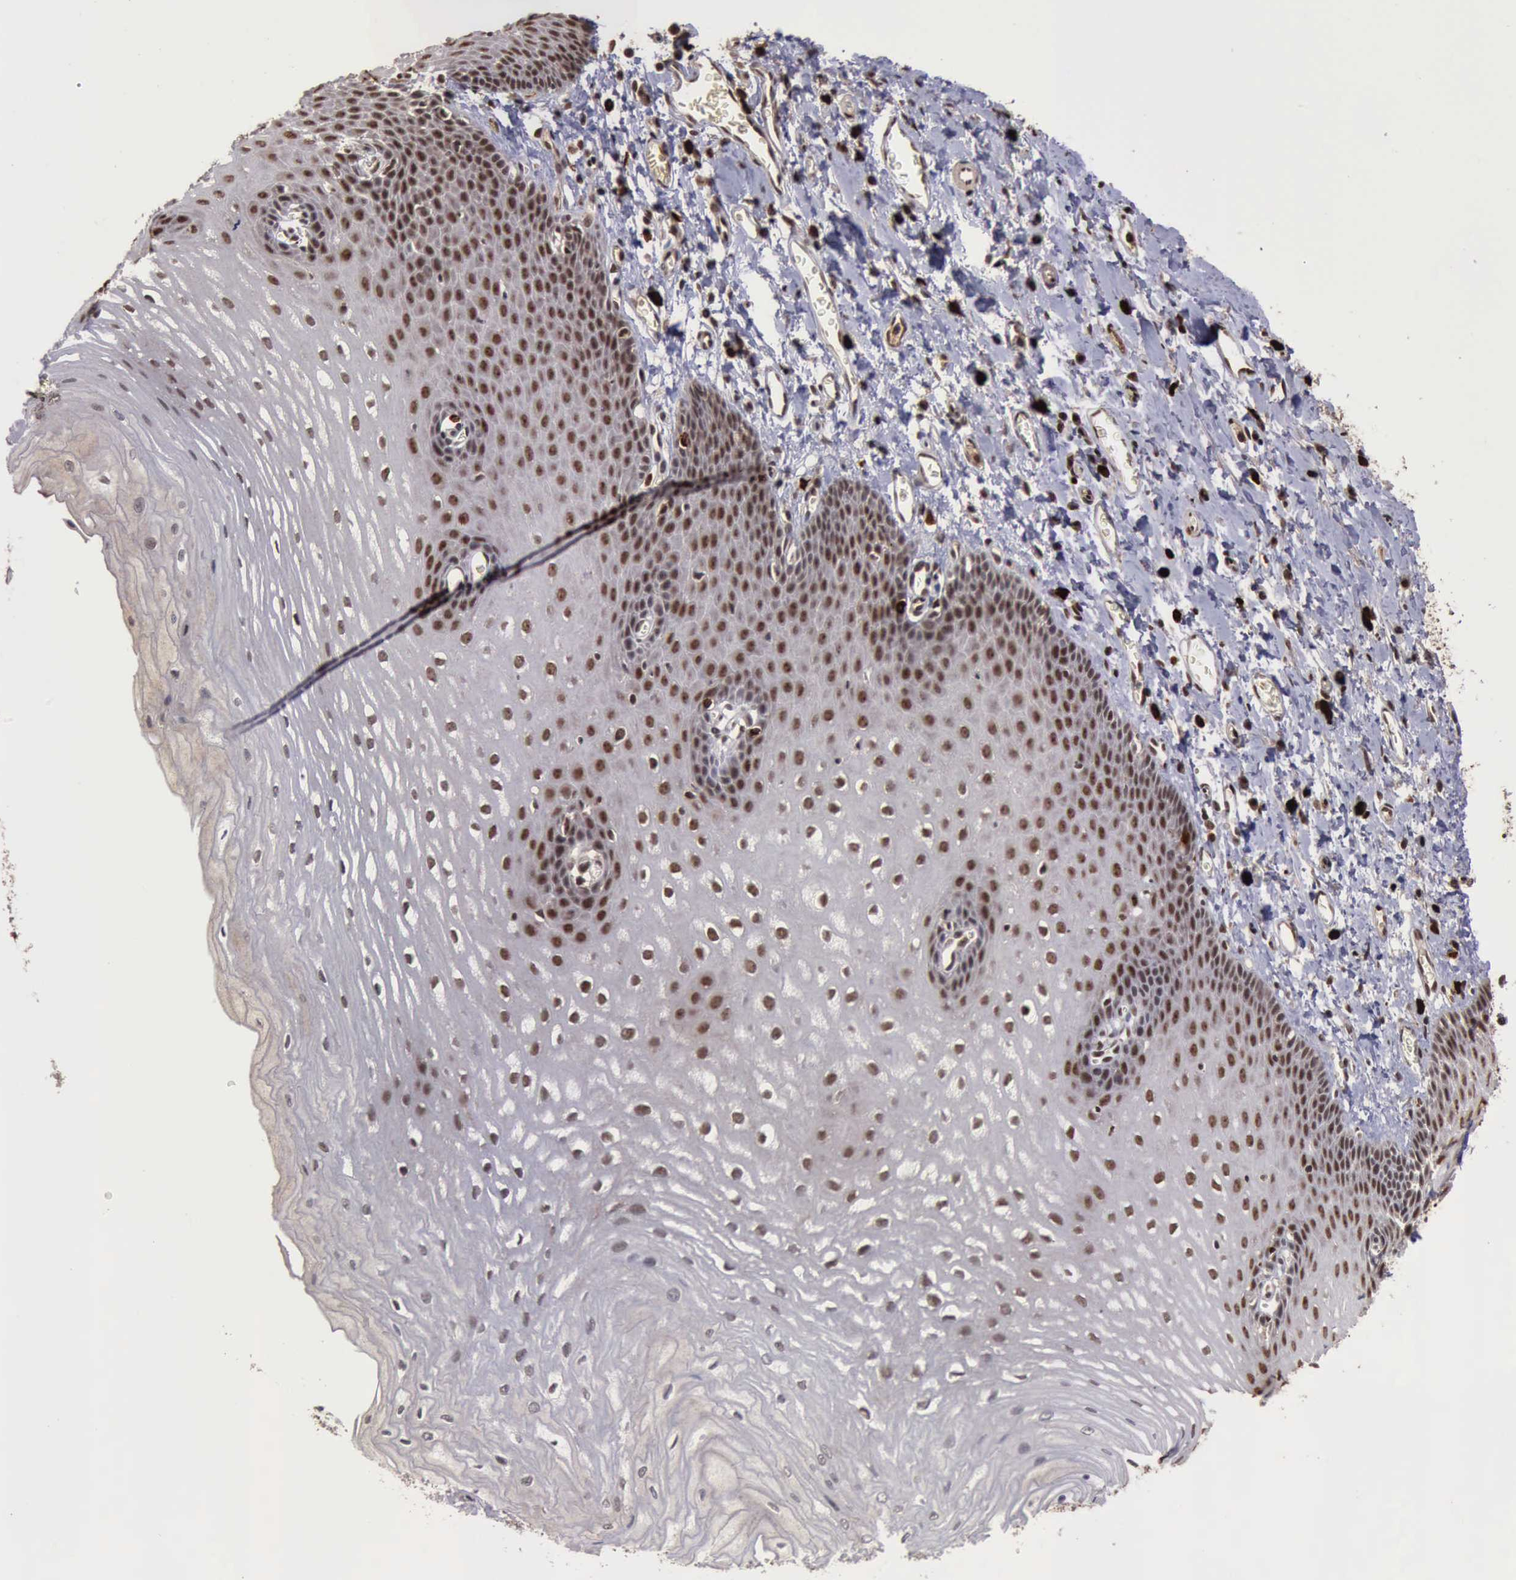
{"staining": {"intensity": "moderate", "quantity": ">75%", "location": "nuclear"}, "tissue": "esophagus", "cell_type": "Squamous epithelial cells", "image_type": "normal", "snomed": [{"axis": "morphology", "description": "Normal tissue, NOS"}, {"axis": "topography", "description": "Esophagus"}], "caption": "Immunohistochemical staining of unremarkable human esophagus displays medium levels of moderate nuclear positivity in about >75% of squamous epithelial cells. The staining is performed using DAB brown chromogen to label protein expression. The nuclei are counter-stained blue using hematoxylin.", "gene": "TRMT2A", "patient": {"sex": "male", "age": 70}}